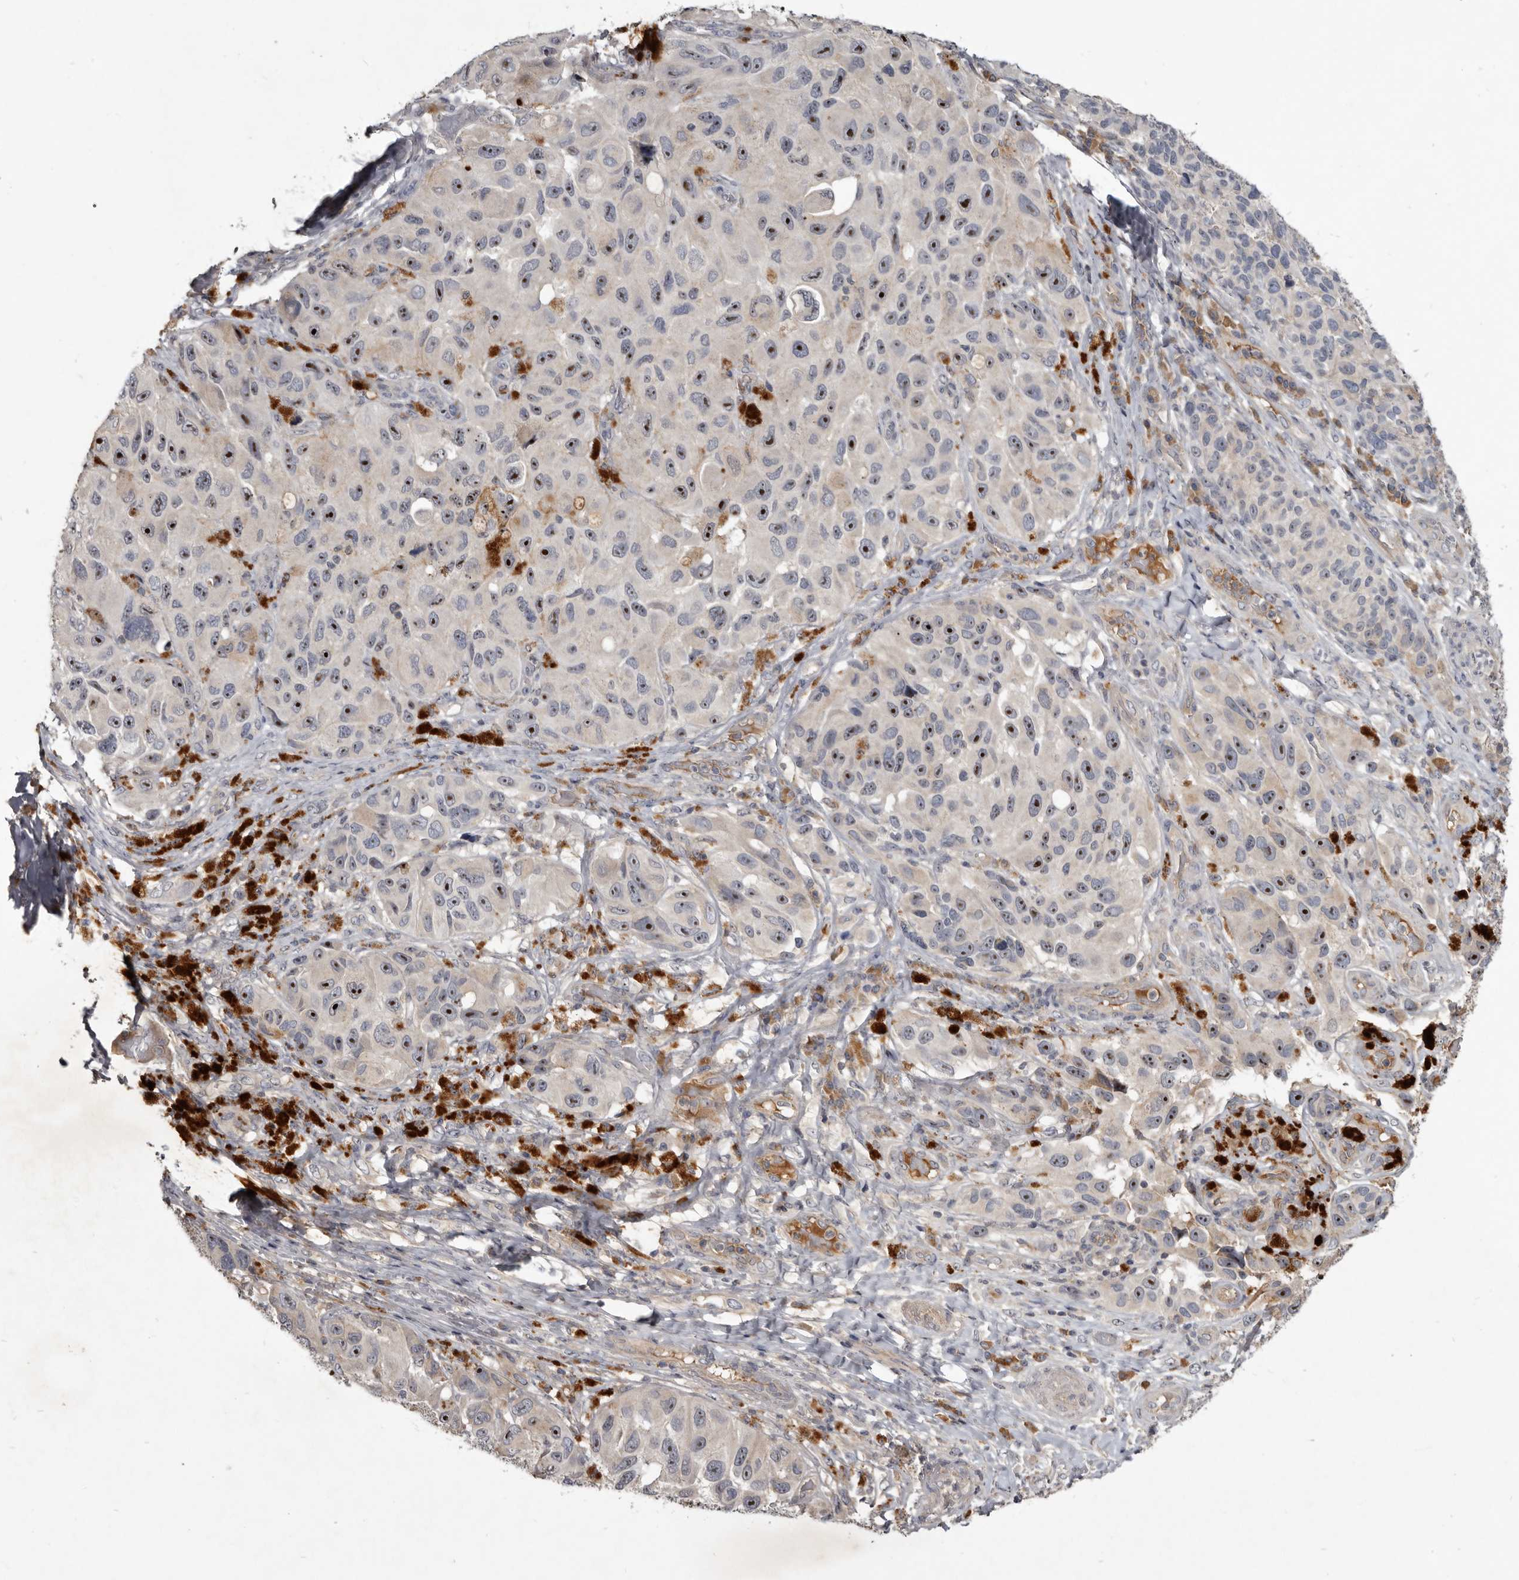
{"staining": {"intensity": "moderate", "quantity": "25%-75%", "location": "nuclear"}, "tissue": "melanoma", "cell_type": "Tumor cells", "image_type": "cancer", "snomed": [{"axis": "morphology", "description": "Malignant melanoma, NOS"}, {"axis": "topography", "description": "Skin"}], "caption": "A brown stain labels moderate nuclear positivity of a protein in human melanoma tumor cells.", "gene": "TTC39A", "patient": {"sex": "female", "age": 73}}